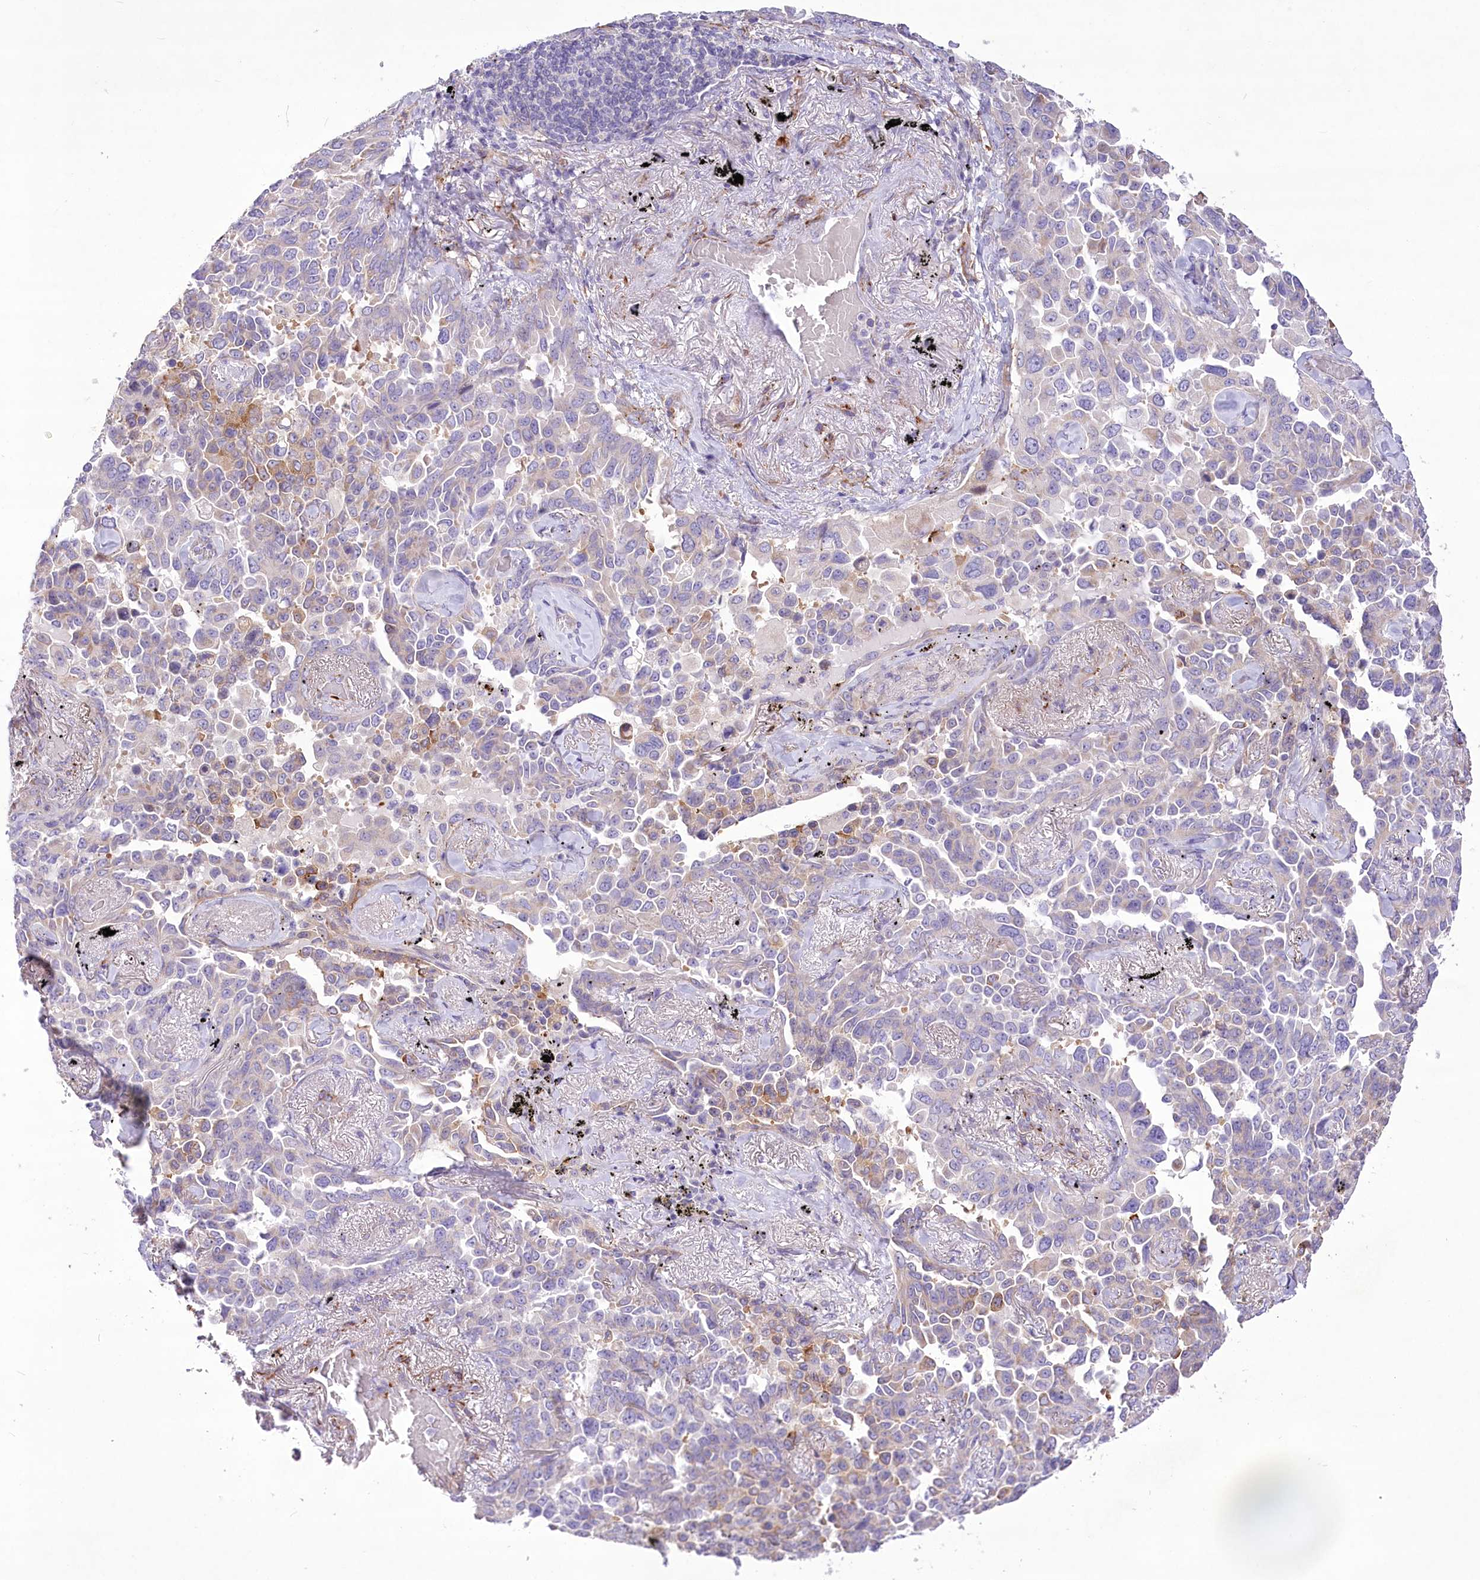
{"staining": {"intensity": "negative", "quantity": "none", "location": "none"}, "tissue": "lung cancer", "cell_type": "Tumor cells", "image_type": "cancer", "snomed": [{"axis": "morphology", "description": "Adenocarcinoma, NOS"}, {"axis": "topography", "description": "Lung"}], "caption": "Image shows no significant protein expression in tumor cells of lung adenocarcinoma. Nuclei are stained in blue.", "gene": "ANGPTL3", "patient": {"sex": "female", "age": 67}}